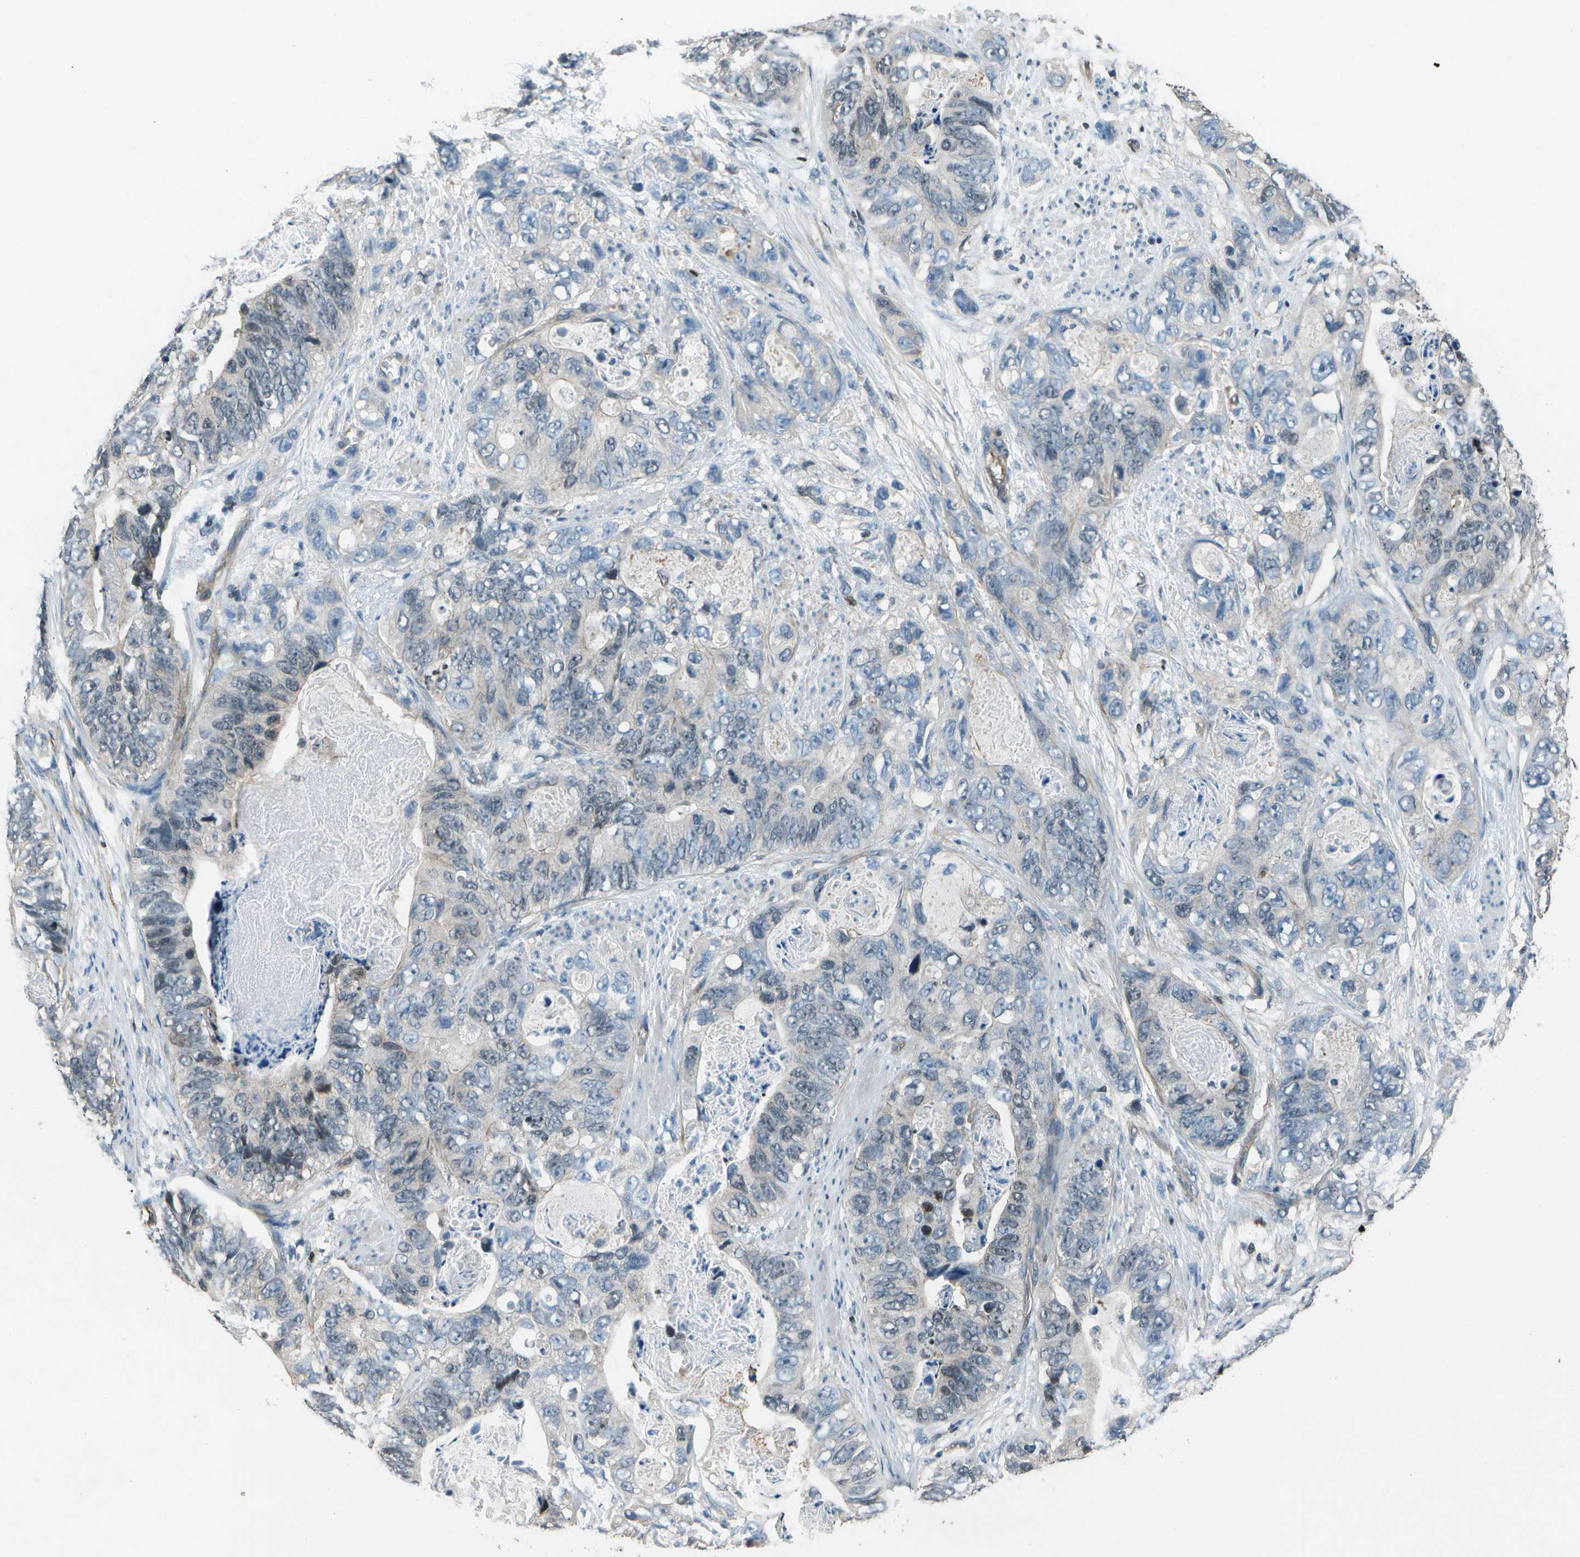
{"staining": {"intensity": "weak", "quantity": "<25%", "location": "nuclear"}, "tissue": "stomach cancer", "cell_type": "Tumor cells", "image_type": "cancer", "snomed": [{"axis": "morphology", "description": "Adenocarcinoma, NOS"}, {"axis": "topography", "description": "Stomach"}], "caption": "Immunohistochemistry (IHC) image of human stomach cancer (adenocarcinoma) stained for a protein (brown), which displays no staining in tumor cells.", "gene": "PDLIM1", "patient": {"sex": "female", "age": 89}}